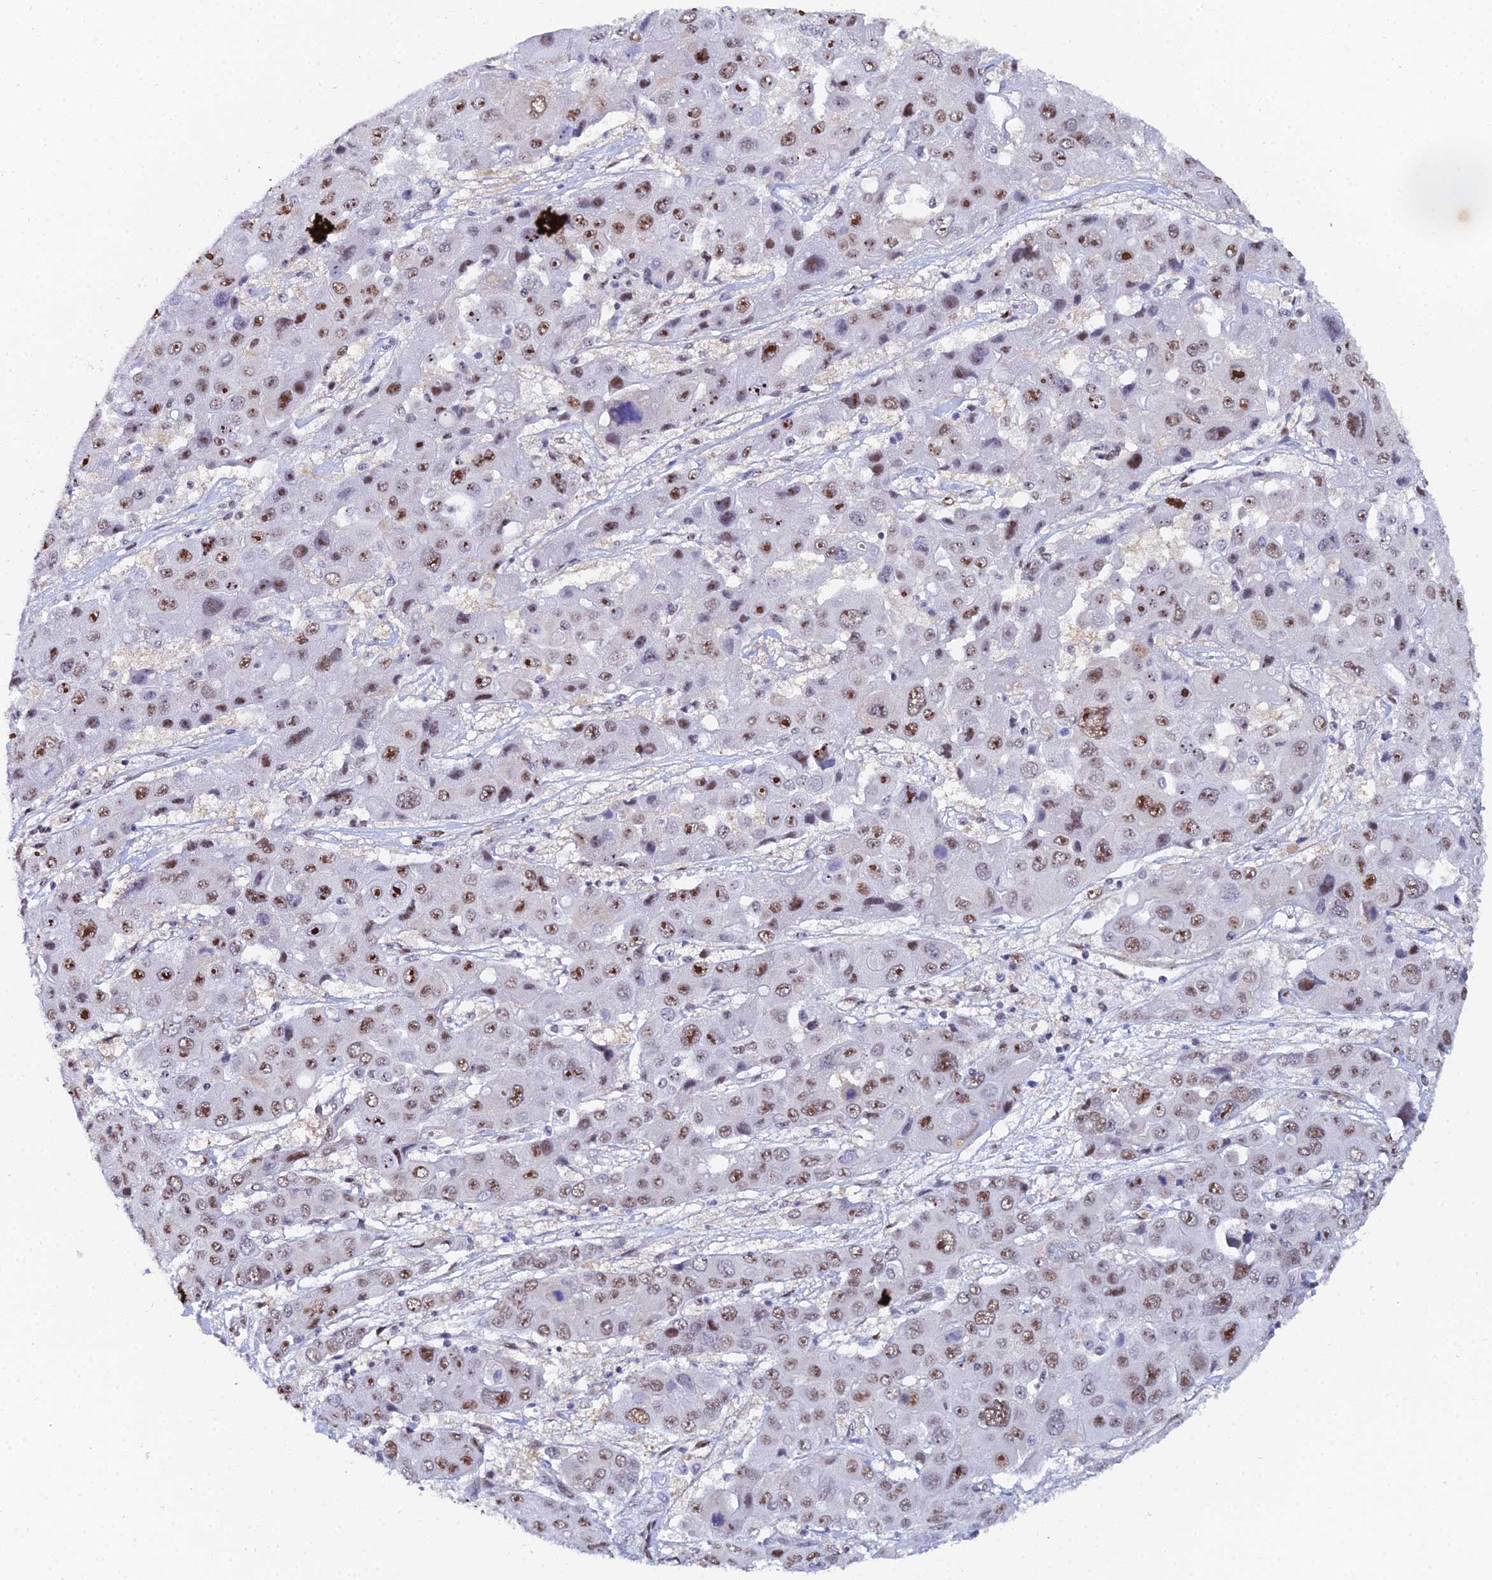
{"staining": {"intensity": "moderate", "quantity": ">75%", "location": "nuclear"}, "tissue": "liver cancer", "cell_type": "Tumor cells", "image_type": "cancer", "snomed": [{"axis": "morphology", "description": "Cholangiocarcinoma"}, {"axis": "topography", "description": "Liver"}], "caption": "A medium amount of moderate nuclear positivity is identified in approximately >75% of tumor cells in liver cancer (cholangiocarcinoma) tissue. The protein of interest is shown in brown color, while the nuclei are stained blue.", "gene": "TIFA", "patient": {"sex": "male", "age": 67}}